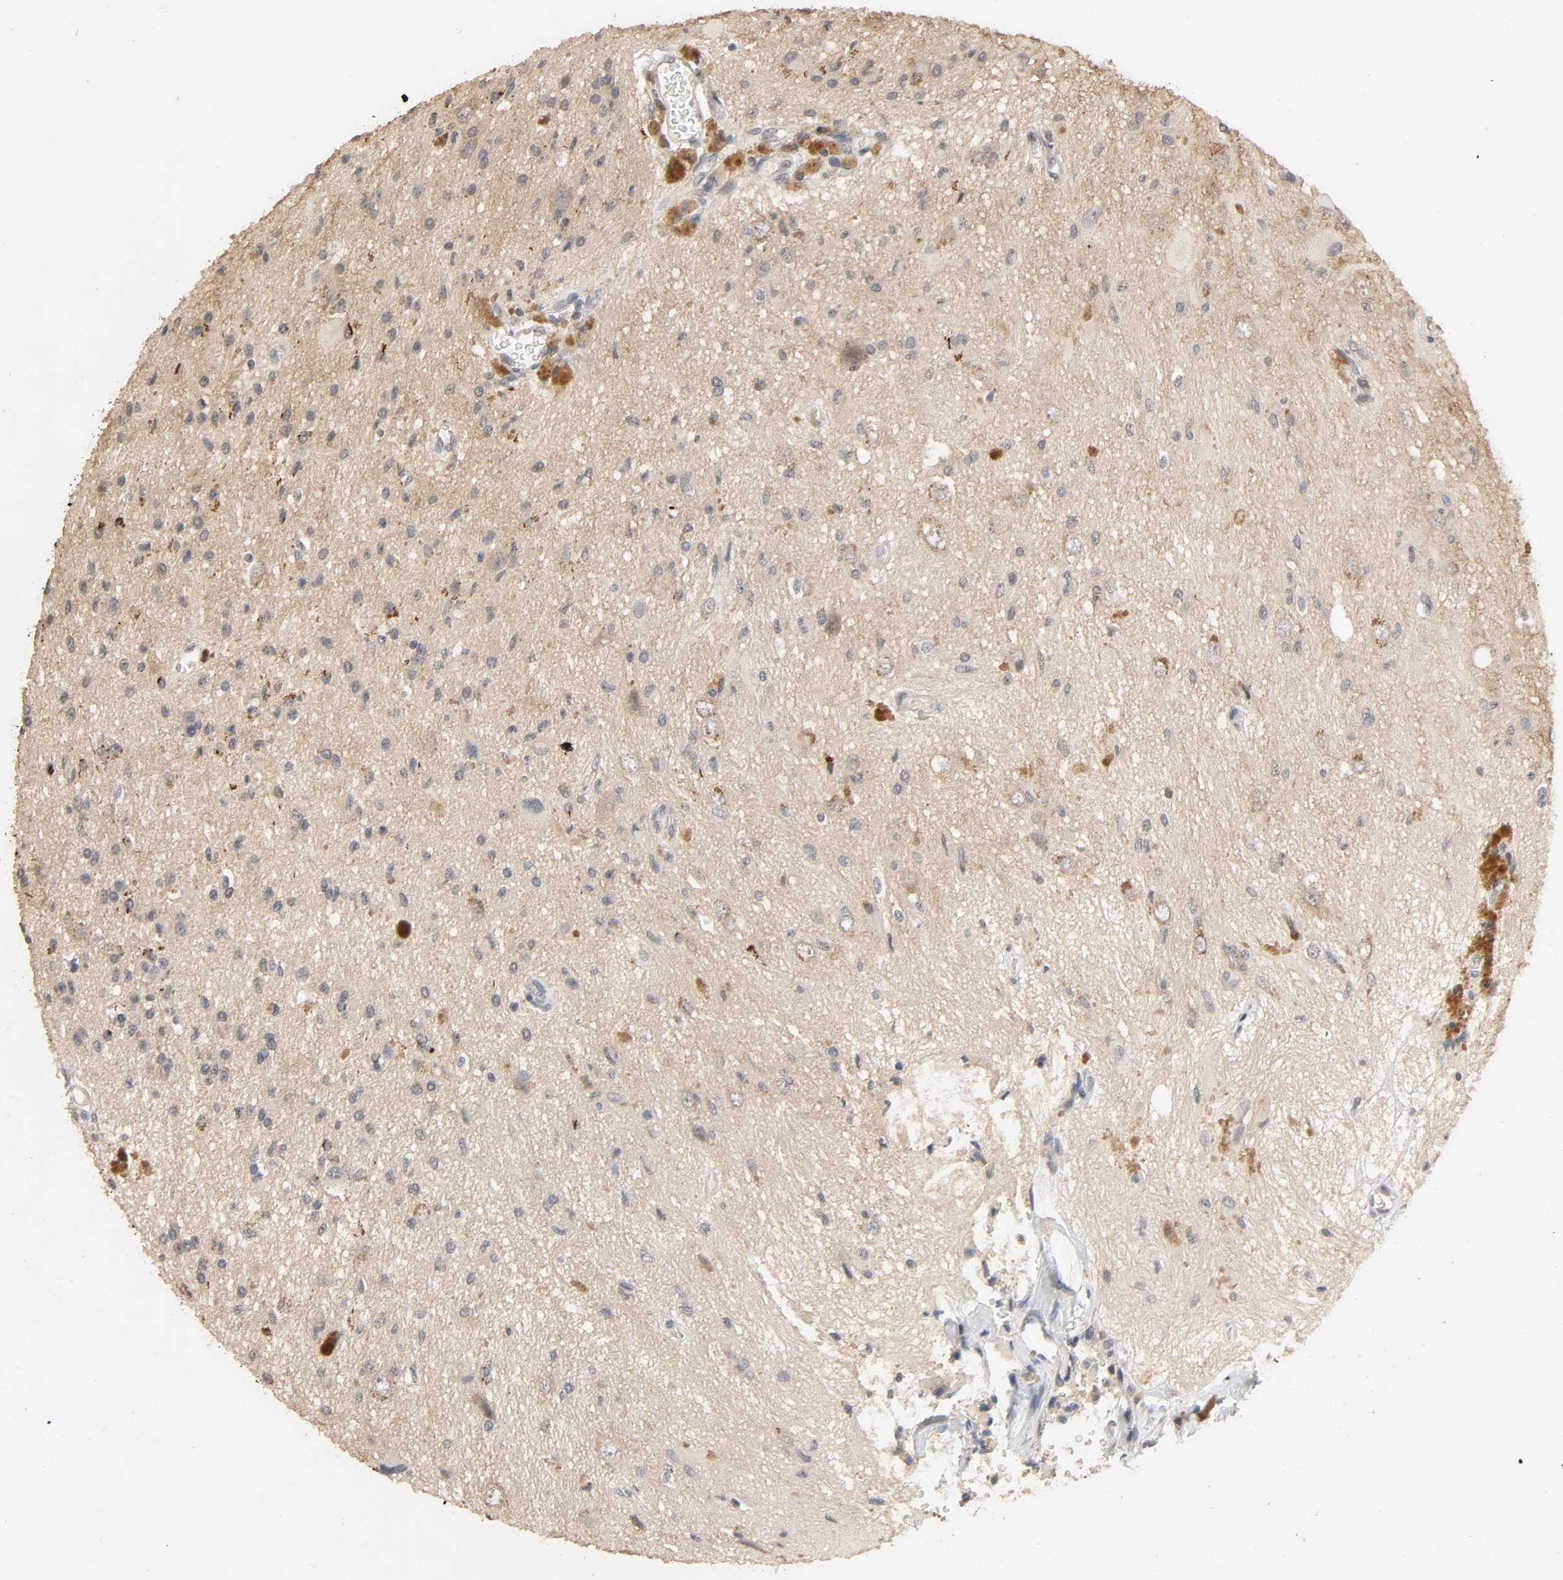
{"staining": {"intensity": "moderate", "quantity": "25%-75%", "location": "cytoplasmic/membranous"}, "tissue": "glioma", "cell_type": "Tumor cells", "image_type": "cancer", "snomed": [{"axis": "morphology", "description": "Glioma, malignant, High grade"}, {"axis": "topography", "description": "Brain"}], "caption": "The photomicrograph exhibits staining of glioma, revealing moderate cytoplasmic/membranous protein positivity (brown color) within tumor cells. The staining was performed using DAB (3,3'-diaminobenzidine), with brown indicating positive protein expression. Nuclei are stained blue with hematoxylin.", "gene": "MAGEA8", "patient": {"sex": "male", "age": 47}}